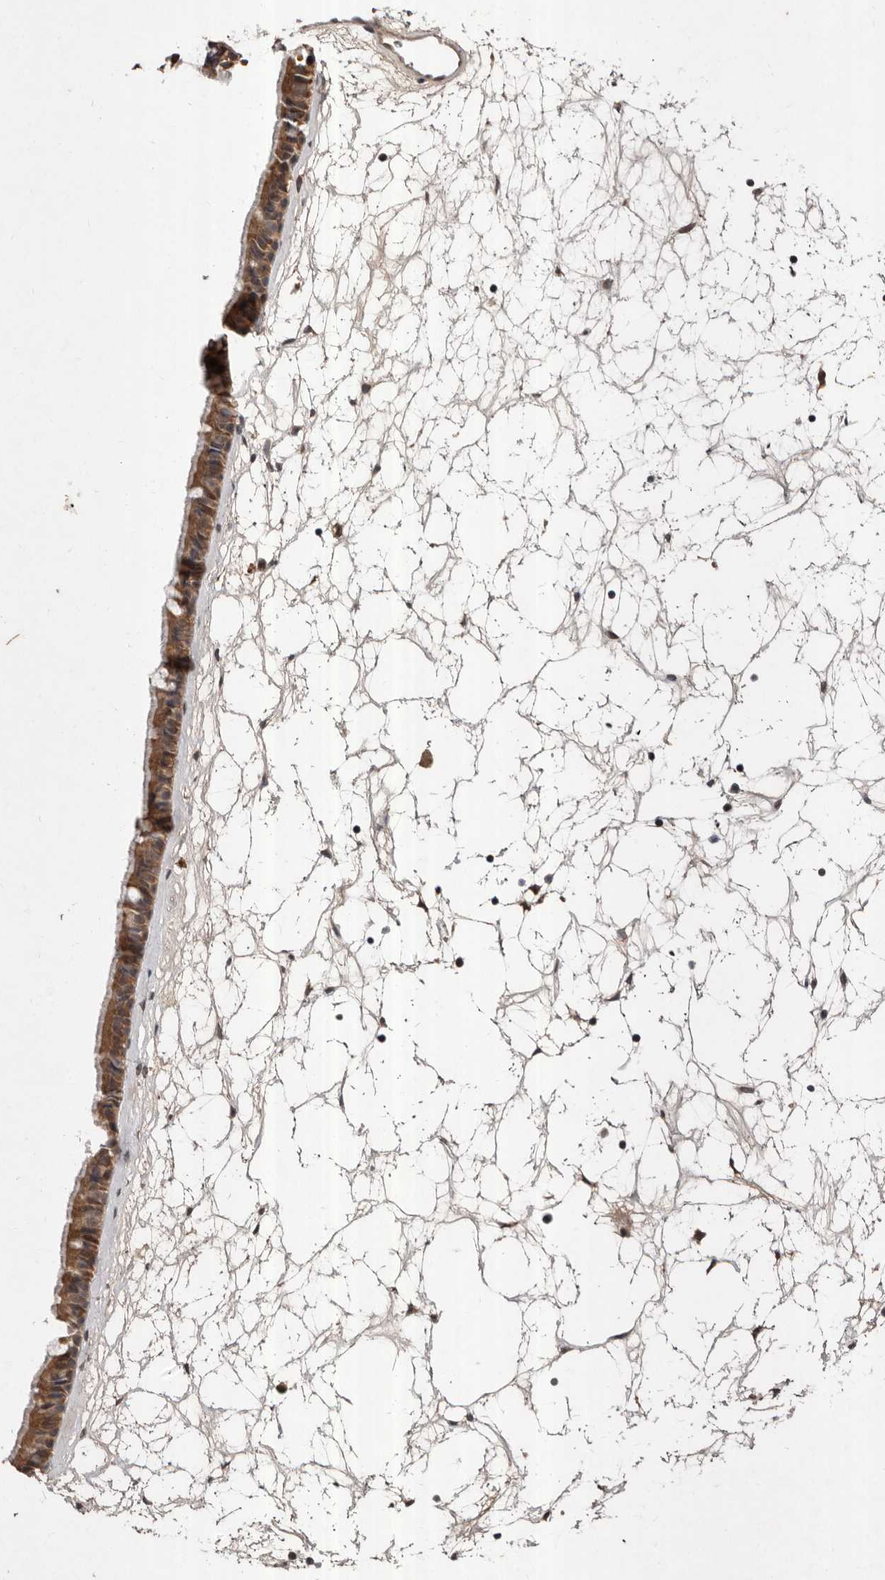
{"staining": {"intensity": "moderate", "quantity": ">75%", "location": "cytoplasmic/membranous,nuclear"}, "tissue": "nasopharynx", "cell_type": "Respiratory epithelial cells", "image_type": "normal", "snomed": [{"axis": "morphology", "description": "Normal tissue, NOS"}, {"axis": "topography", "description": "Nasopharynx"}], "caption": "IHC staining of normal nasopharynx, which shows medium levels of moderate cytoplasmic/membranous,nuclear positivity in approximately >75% of respiratory epithelial cells indicating moderate cytoplasmic/membranous,nuclear protein expression. The staining was performed using DAB (brown) for protein detection and nuclei were counterstained in hematoxylin (blue).", "gene": "ABL1", "patient": {"sex": "male", "age": 64}}